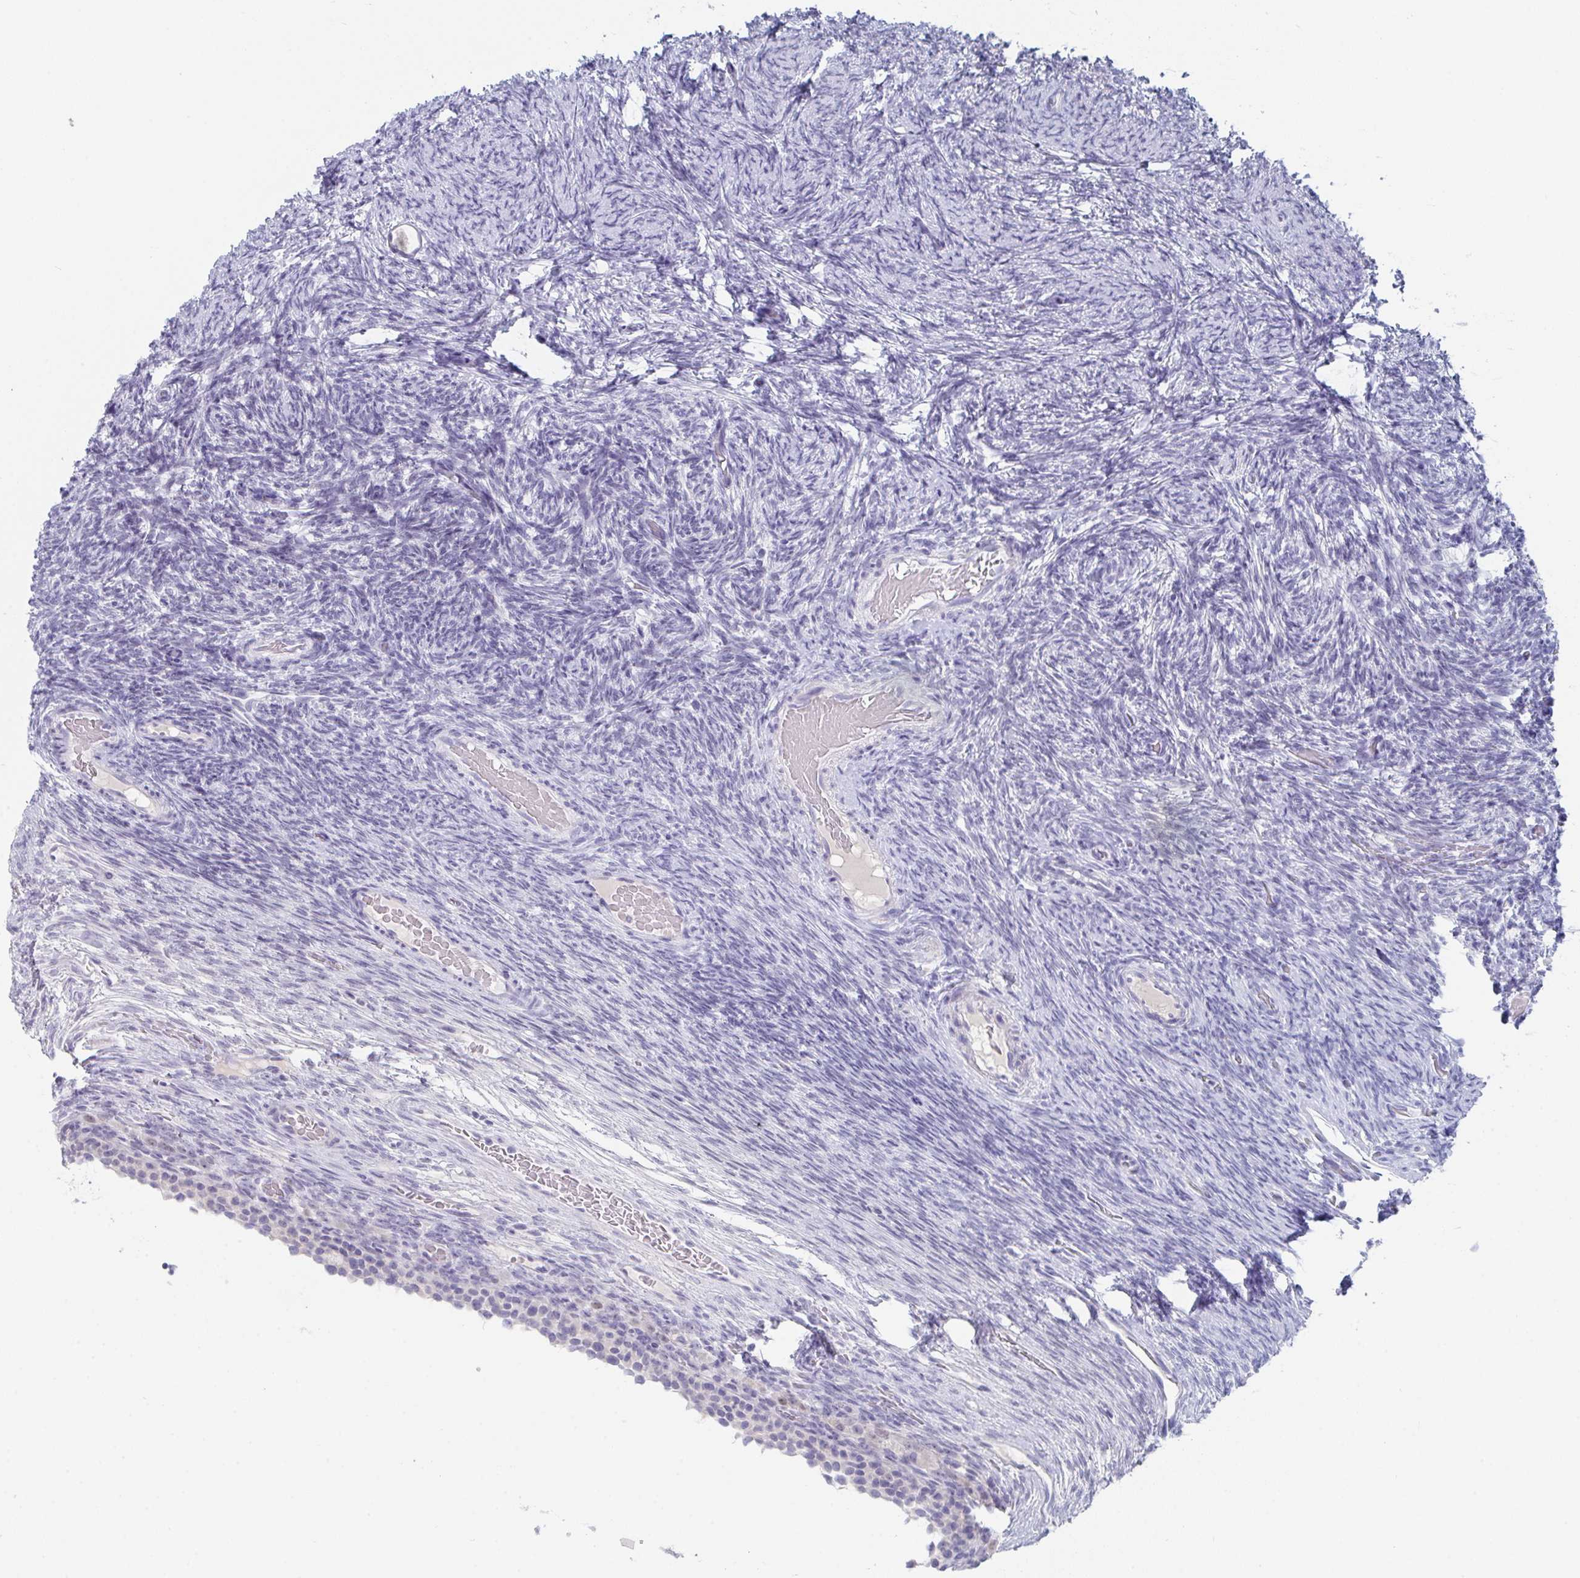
{"staining": {"intensity": "negative", "quantity": "none", "location": "none"}, "tissue": "ovary", "cell_type": "Follicle cells", "image_type": "normal", "snomed": [{"axis": "morphology", "description": "Normal tissue, NOS"}, {"axis": "topography", "description": "Ovary"}], "caption": "This is a photomicrograph of IHC staining of normal ovary, which shows no staining in follicle cells.", "gene": "RUBCN", "patient": {"sex": "female", "age": 34}}